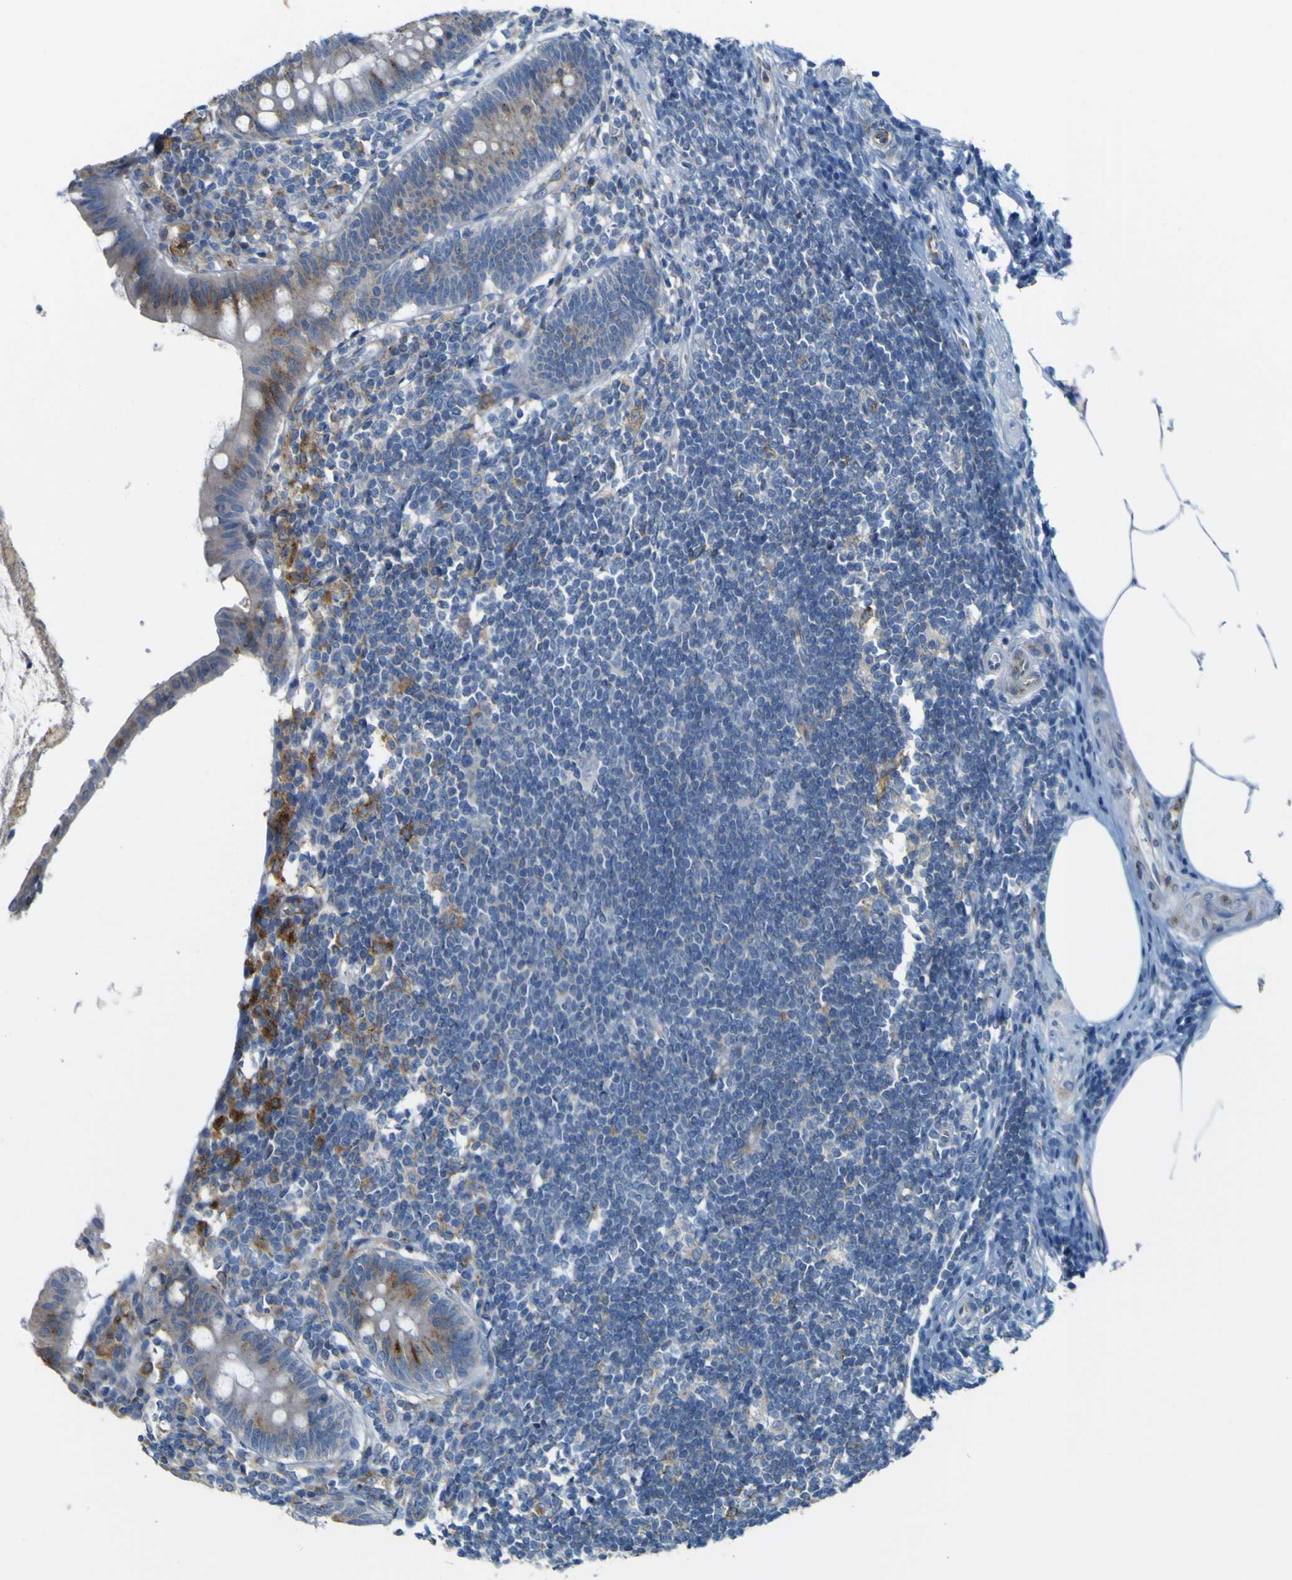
{"staining": {"intensity": "weak", "quantity": "25%-75%", "location": "cytoplasmic/membranous"}, "tissue": "appendix", "cell_type": "Glandular cells", "image_type": "normal", "snomed": [{"axis": "morphology", "description": "Normal tissue, NOS"}, {"axis": "topography", "description": "Appendix"}], "caption": "A histopathology image of appendix stained for a protein displays weak cytoplasmic/membranous brown staining in glandular cells. (Brightfield microscopy of DAB IHC at high magnification).", "gene": "IGF2R", "patient": {"sex": "female", "age": 50}}